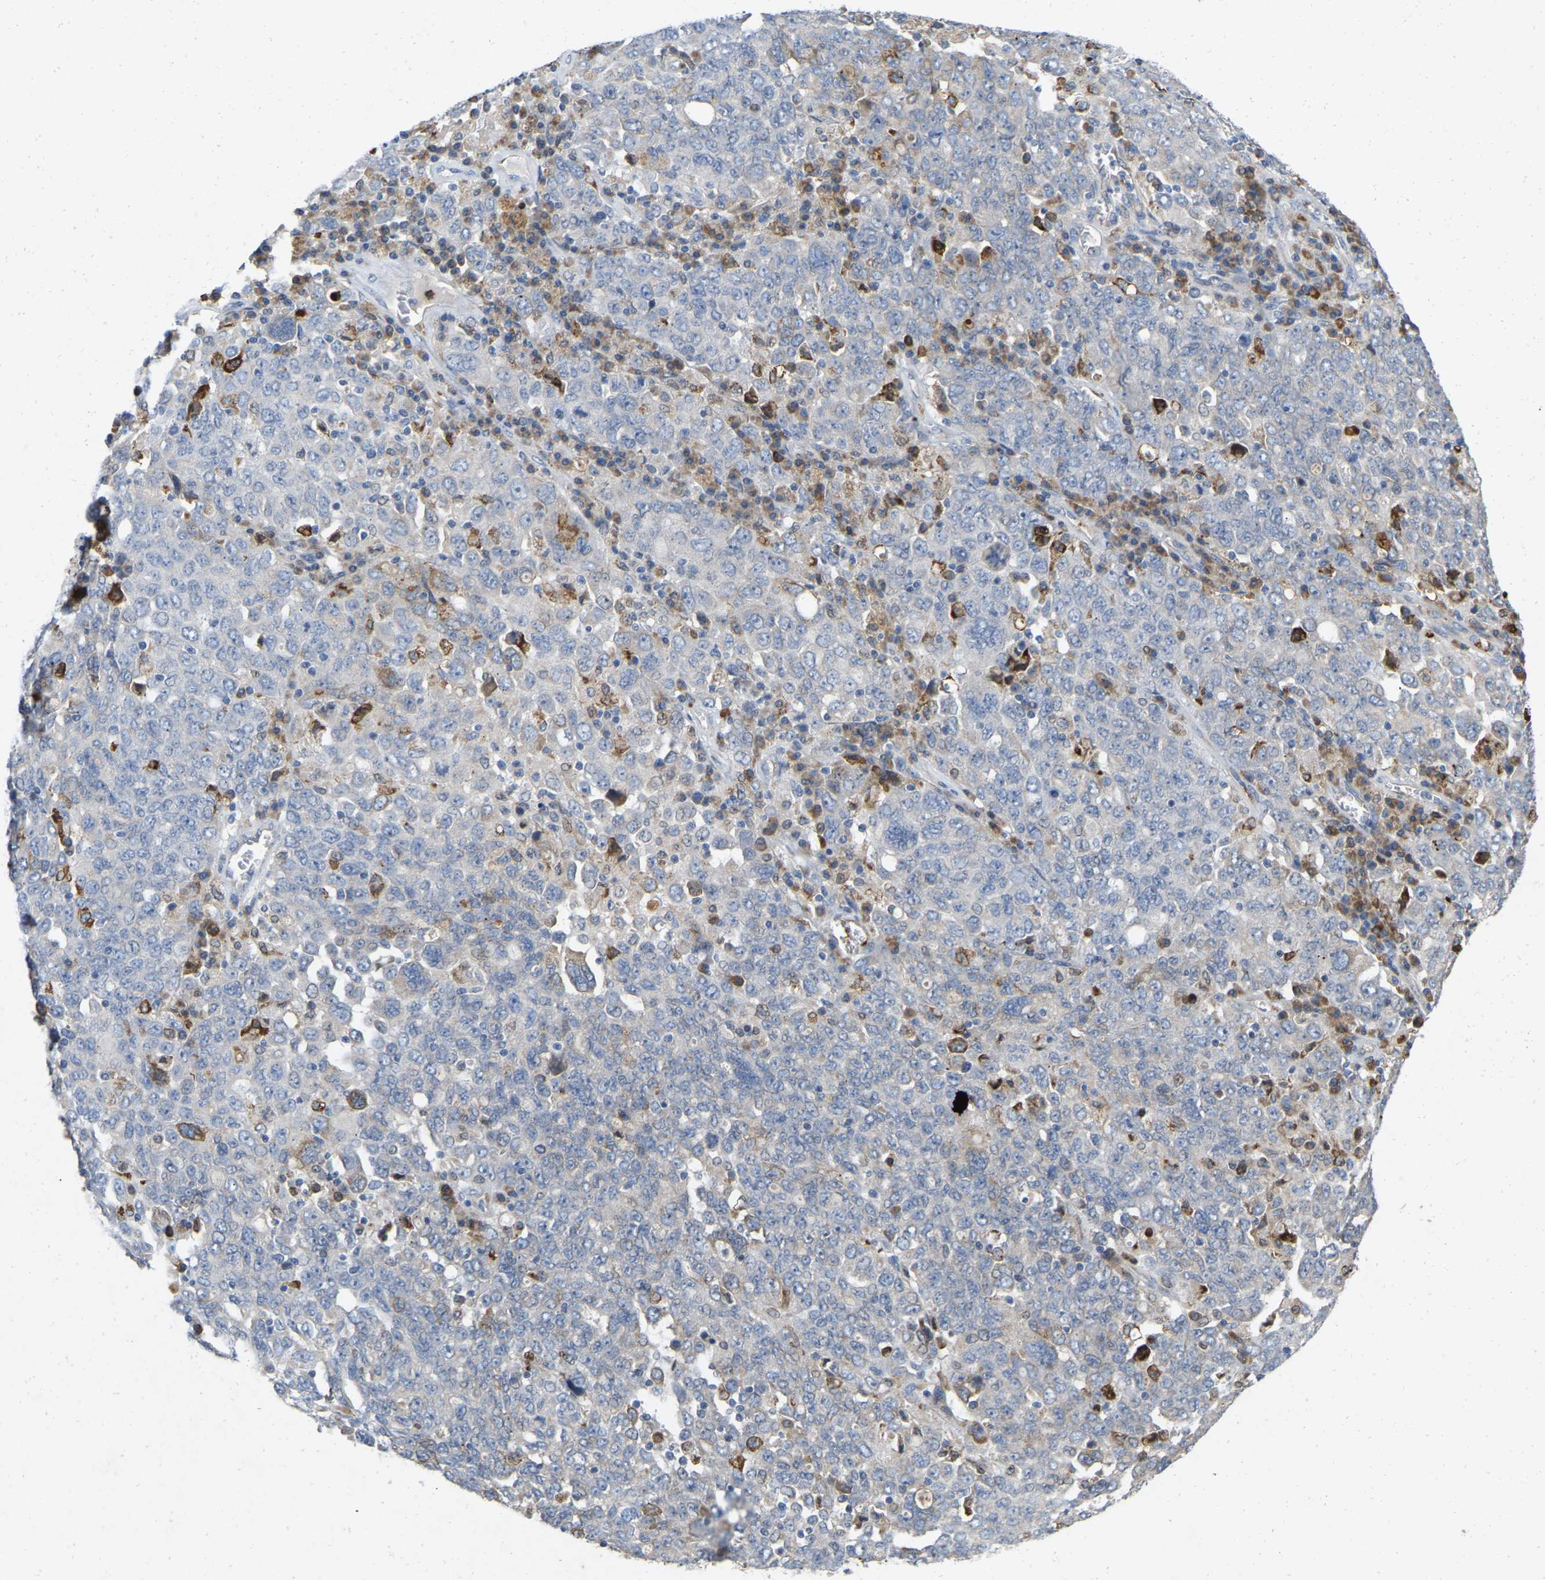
{"staining": {"intensity": "negative", "quantity": "none", "location": "none"}, "tissue": "ovarian cancer", "cell_type": "Tumor cells", "image_type": "cancer", "snomed": [{"axis": "morphology", "description": "Carcinoma, endometroid"}, {"axis": "topography", "description": "Ovary"}], "caption": "Immunohistochemical staining of human ovarian endometroid carcinoma displays no significant positivity in tumor cells.", "gene": "RHEB", "patient": {"sex": "female", "age": 62}}